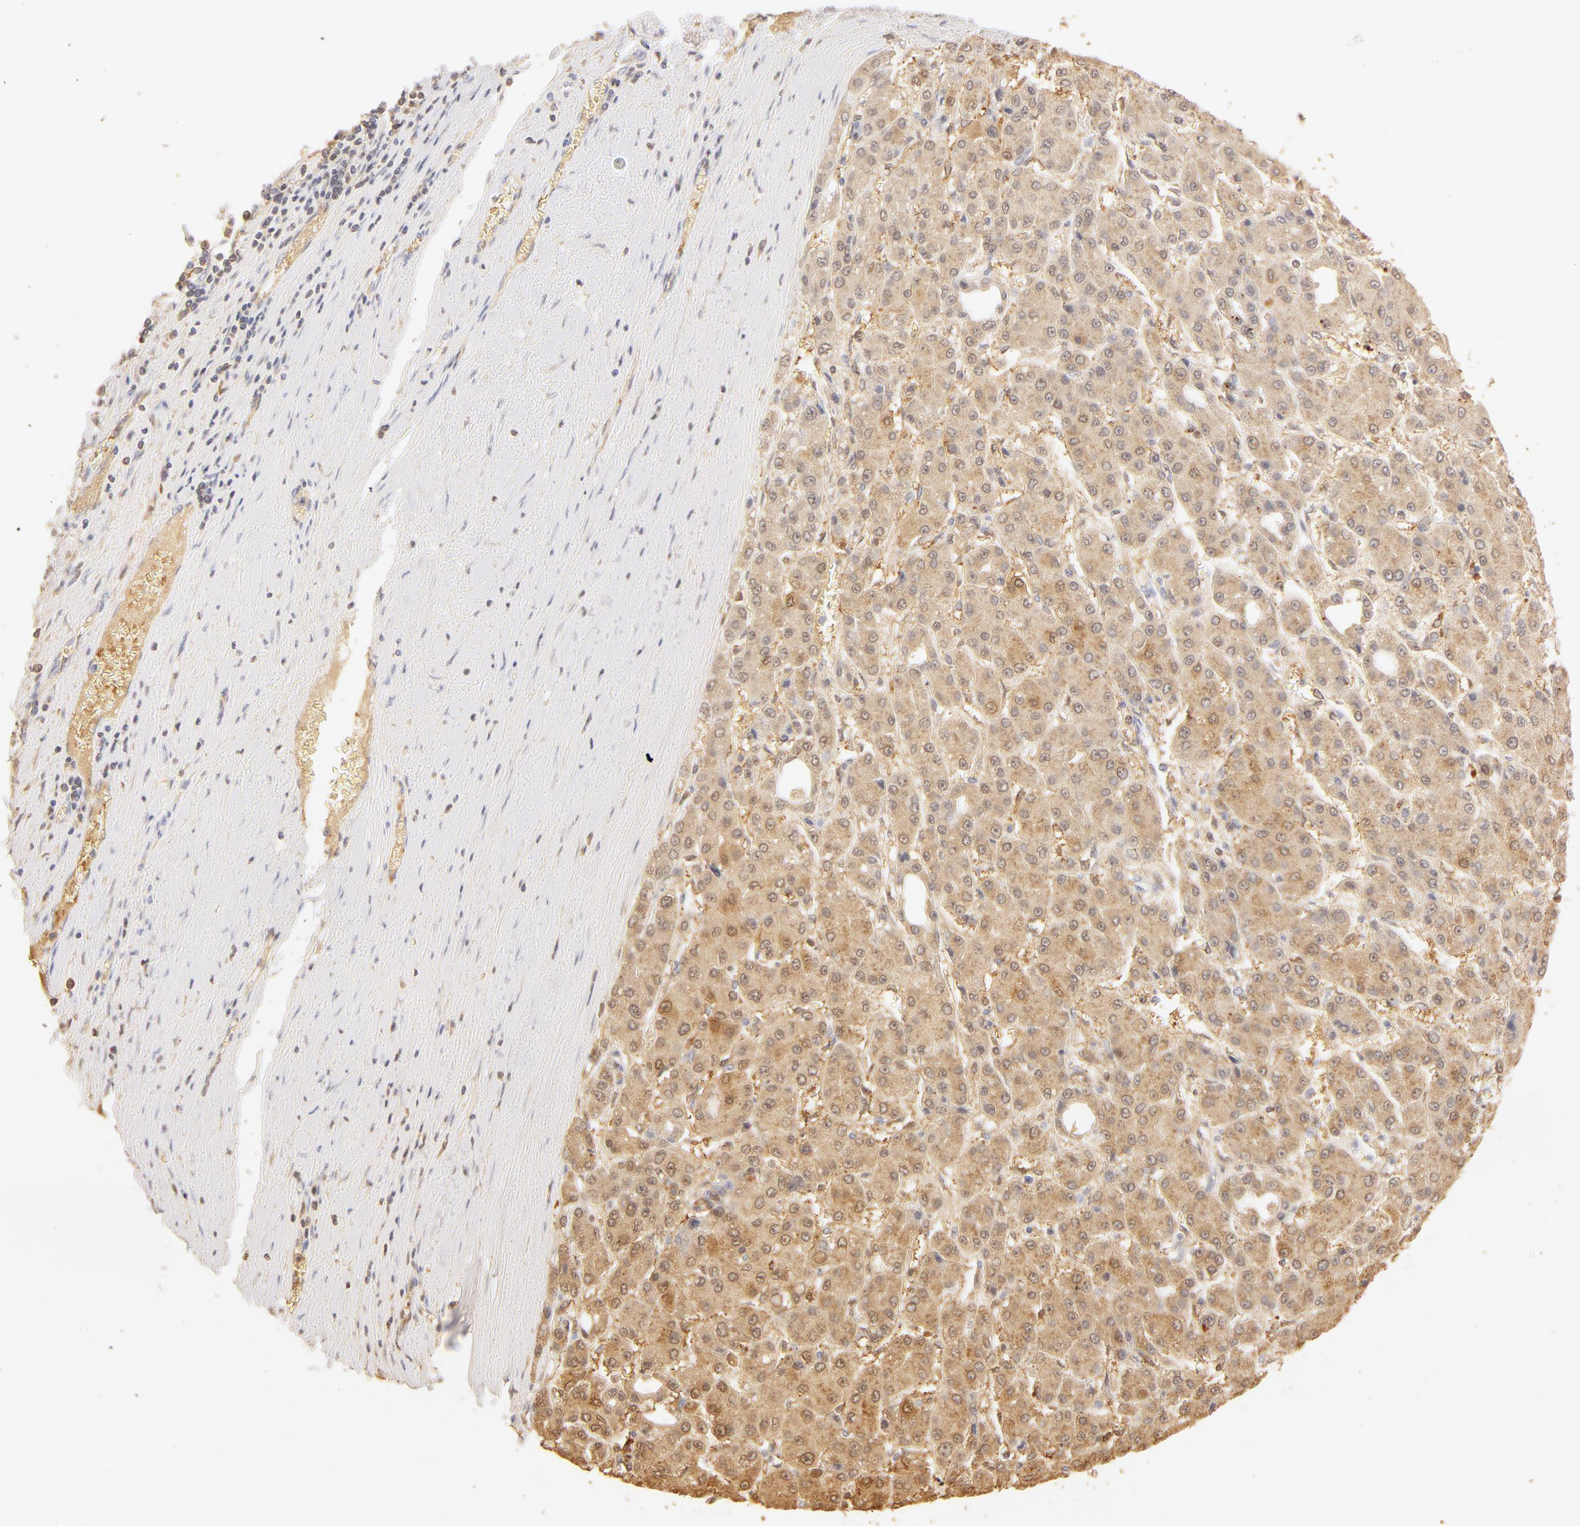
{"staining": {"intensity": "weak", "quantity": "<25%", "location": "nuclear"}, "tissue": "liver cancer", "cell_type": "Tumor cells", "image_type": "cancer", "snomed": [{"axis": "morphology", "description": "Carcinoma, Hepatocellular, NOS"}, {"axis": "topography", "description": "Liver"}], "caption": "Tumor cells are negative for brown protein staining in liver hepatocellular carcinoma.", "gene": "CA2", "patient": {"sex": "male", "age": 69}}